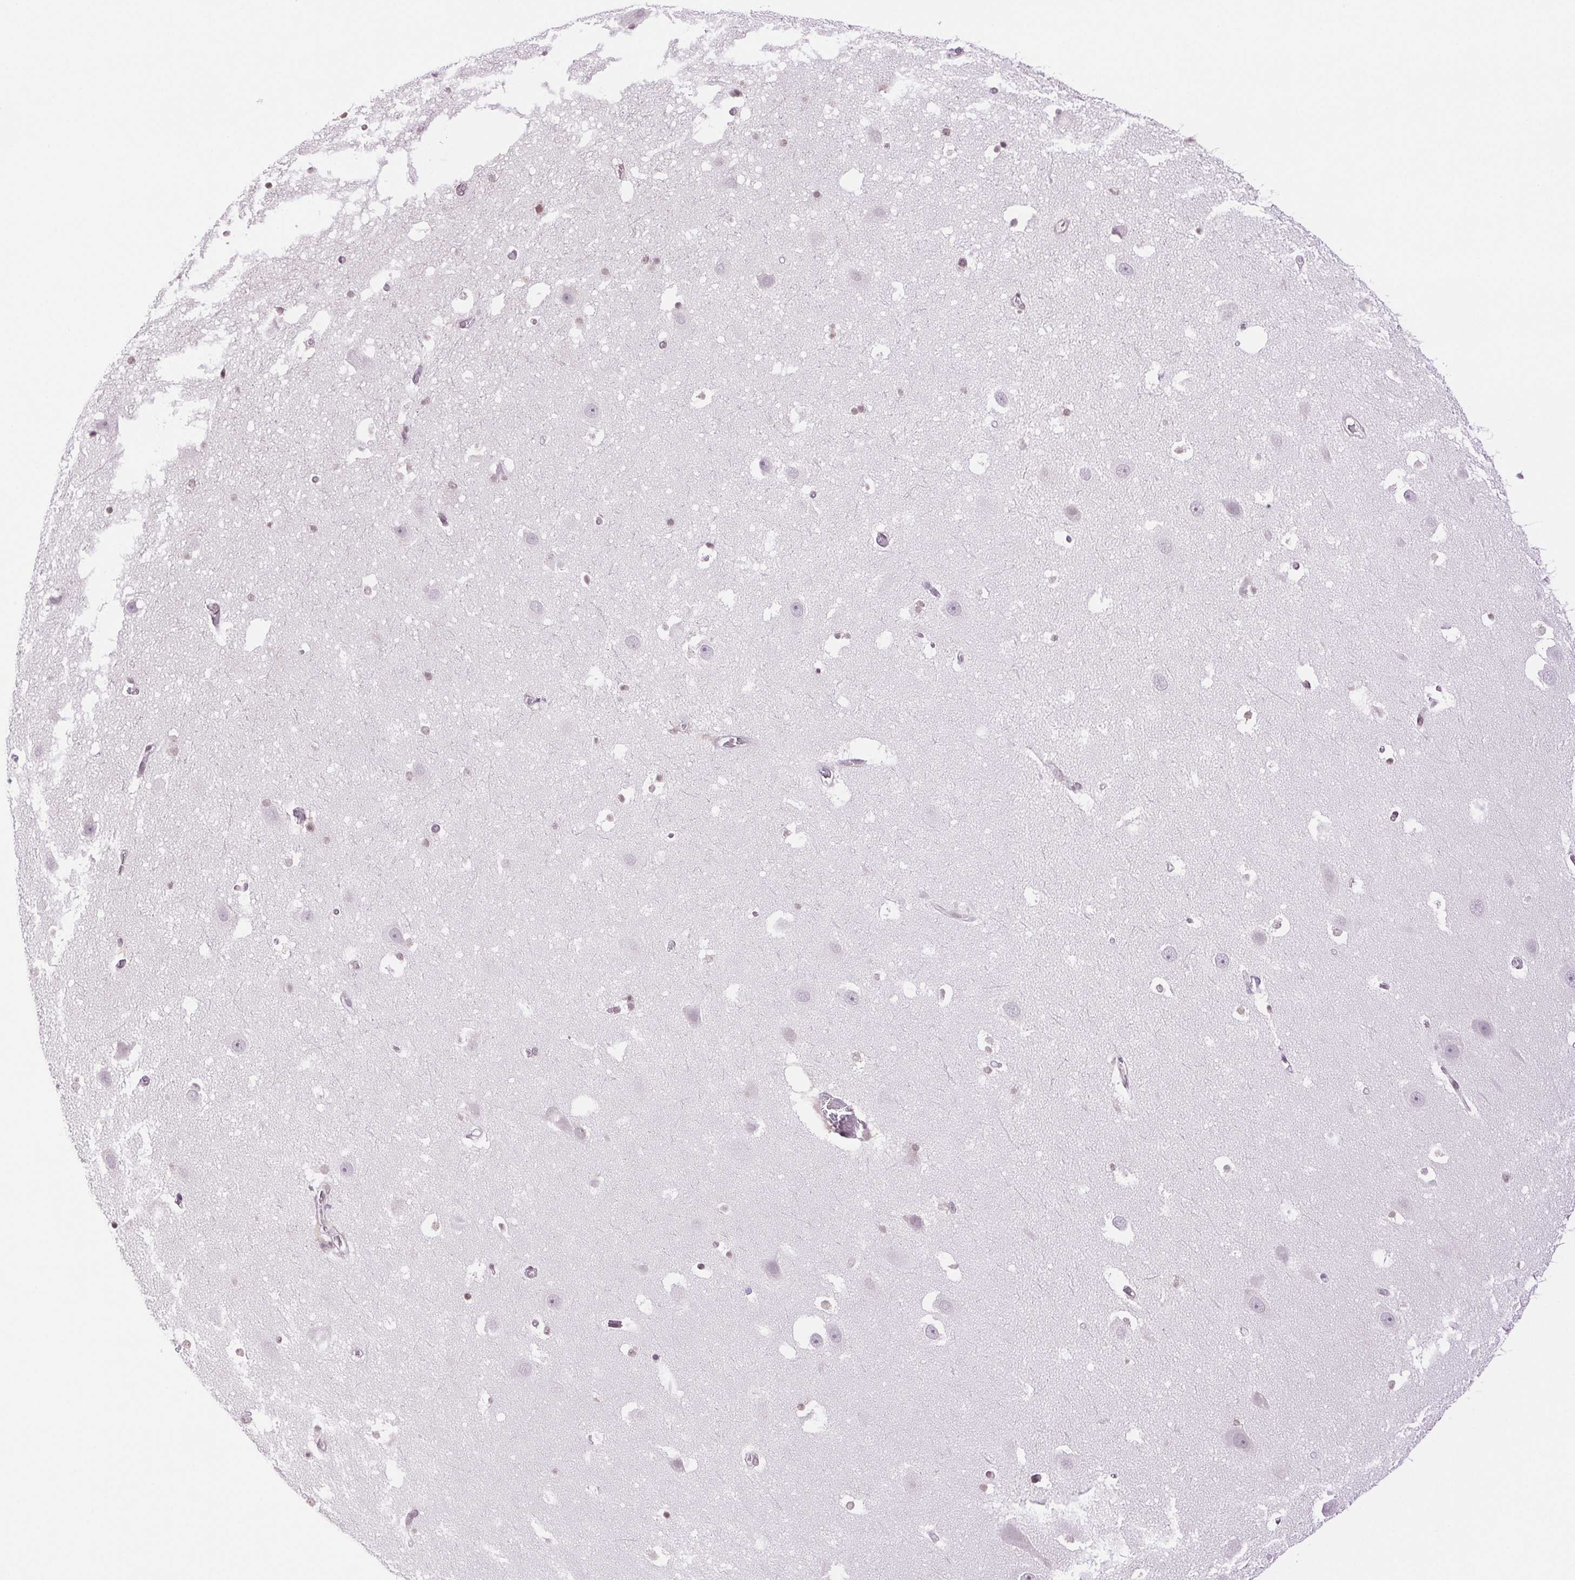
{"staining": {"intensity": "negative", "quantity": "none", "location": "none"}, "tissue": "hippocampus", "cell_type": "Glial cells", "image_type": "normal", "snomed": [{"axis": "morphology", "description": "Normal tissue, NOS"}, {"axis": "topography", "description": "Hippocampus"}], "caption": "The immunohistochemistry (IHC) photomicrograph has no significant positivity in glial cells of hippocampus. The staining was performed using DAB (3,3'-diaminobenzidine) to visualize the protein expression in brown, while the nuclei were stained in blue with hematoxylin (Magnification: 20x).", "gene": "TNNT3", "patient": {"sex": "male", "age": 26}}